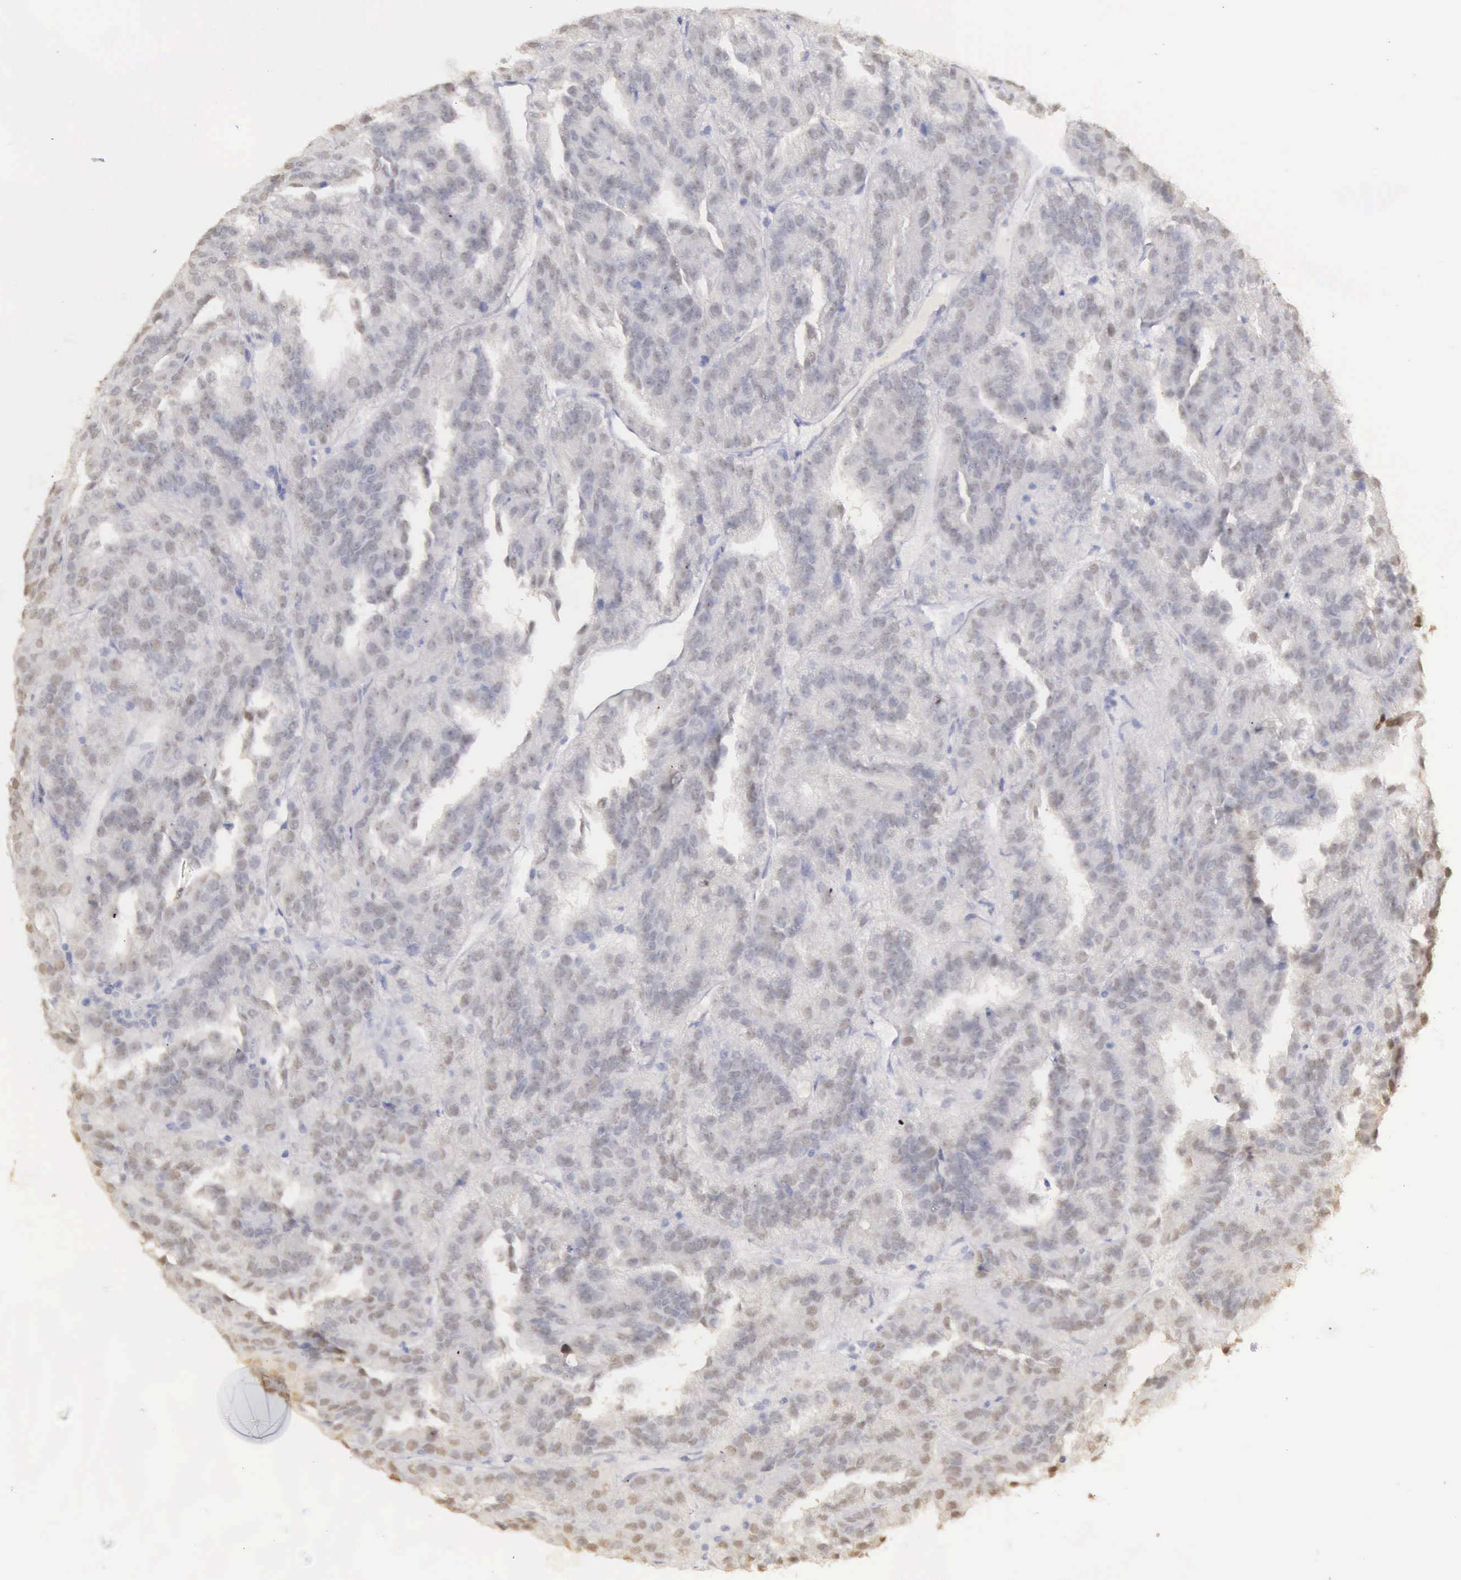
{"staining": {"intensity": "negative", "quantity": "none", "location": "none"}, "tissue": "renal cancer", "cell_type": "Tumor cells", "image_type": "cancer", "snomed": [{"axis": "morphology", "description": "Adenocarcinoma, NOS"}, {"axis": "topography", "description": "Kidney"}], "caption": "IHC image of neoplastic tissue: human renal cancer stained with DAB (3,3'-diaminobenzidine) displays no significant protein staining in tumor cells. Nuclei are stained in blue.", "gene": "UBA1", "patient": {"sex": "male", "age": 46}}